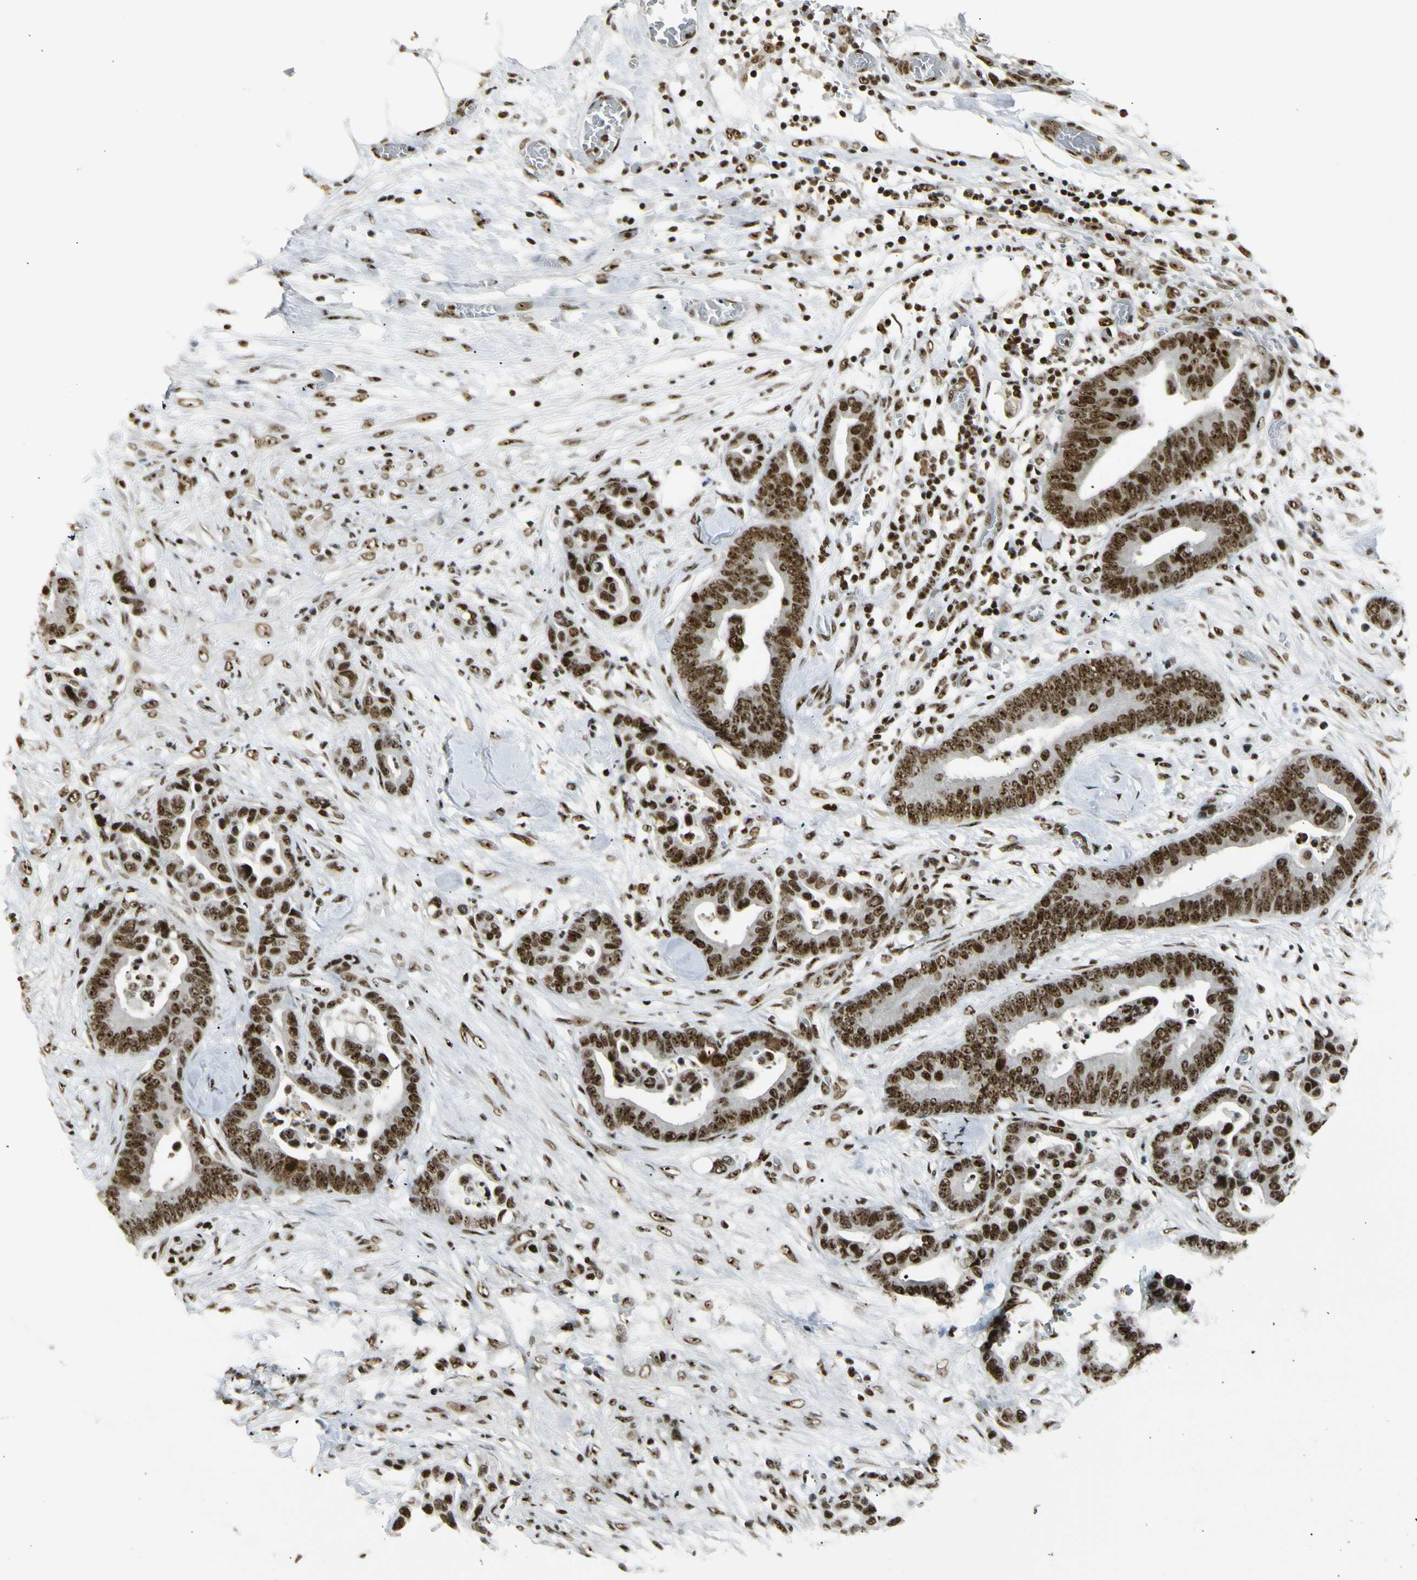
{"staining": {"intensity": "strong", "quantity": ">75%", "location": "nuclear"}, "tissue": "colorectal cancer", "cell_type": "Tumor cells", "image_type": "cancer", "snomed": [{"axis": "morphology", "description": "Adenocarcinoma, NOS"}, {"axis": "topography", "description": "Colon"}], "caption": "The micrograph demonstrates staining of colorectal cancer (adenocarcinoma), revealing strong nuclear protein staining (brown color) within tumor cells. (brown staining indicates protein expression, while blue staining denotes nuclei).", "gene": "UBTF", "patient": {"sex": "male", "age": 82}}